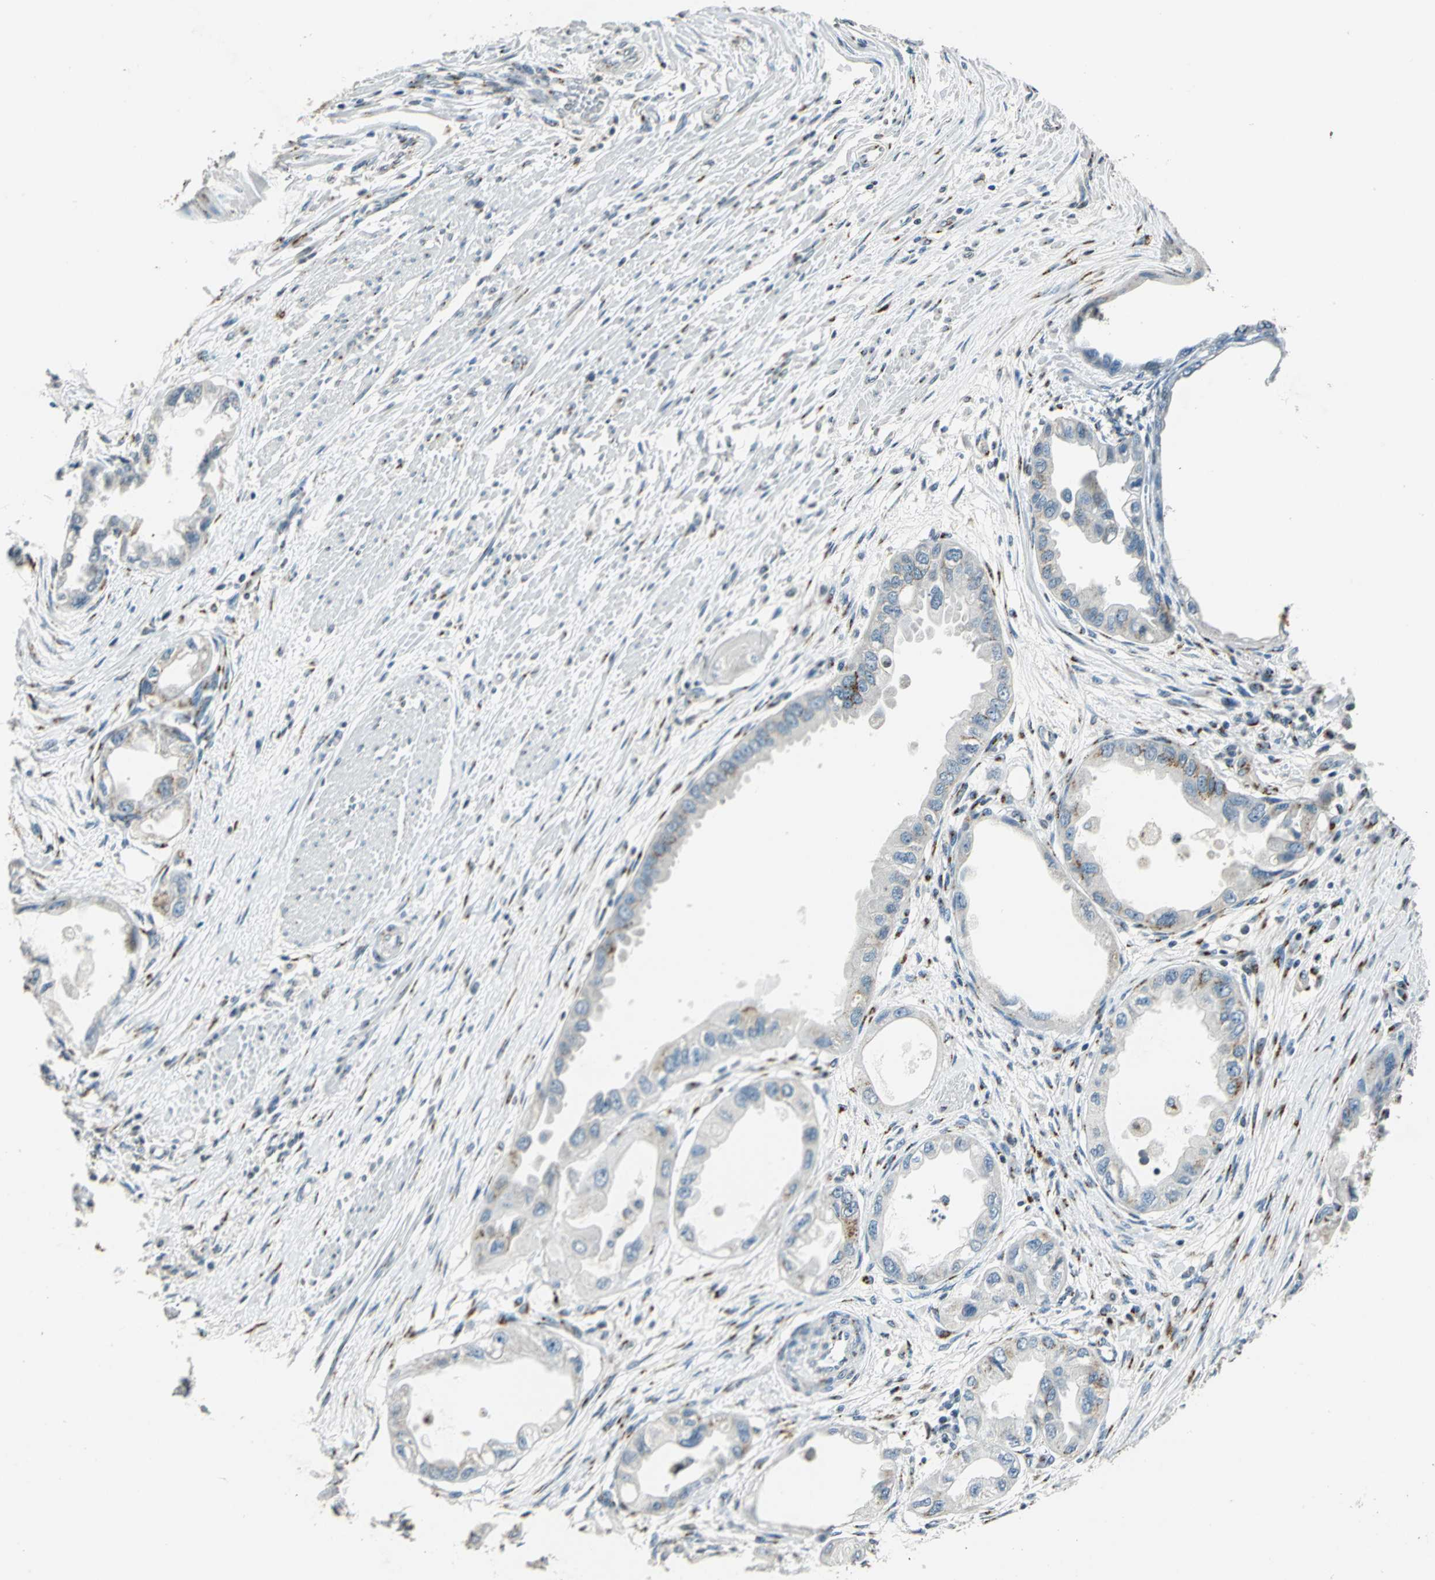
{"staining": {"intensity": "weak", "quantity": "<25%", "location": "cytoplasmic/membranous"}, "tissue": "endometrial cancer", "cell_type": "Tumor cells", "image_type": "cancer", "snomed": [{"axis": "morphology", "description": "Adenocarcinoma, NOS"}, {"axis": "topography", "description": "Endometrium"}], "caption": "Tumor cells show no significant protein staining in endometrial cancer.", "gene": "TMEM115", "patient": {"sex": "female", "age": 67}}